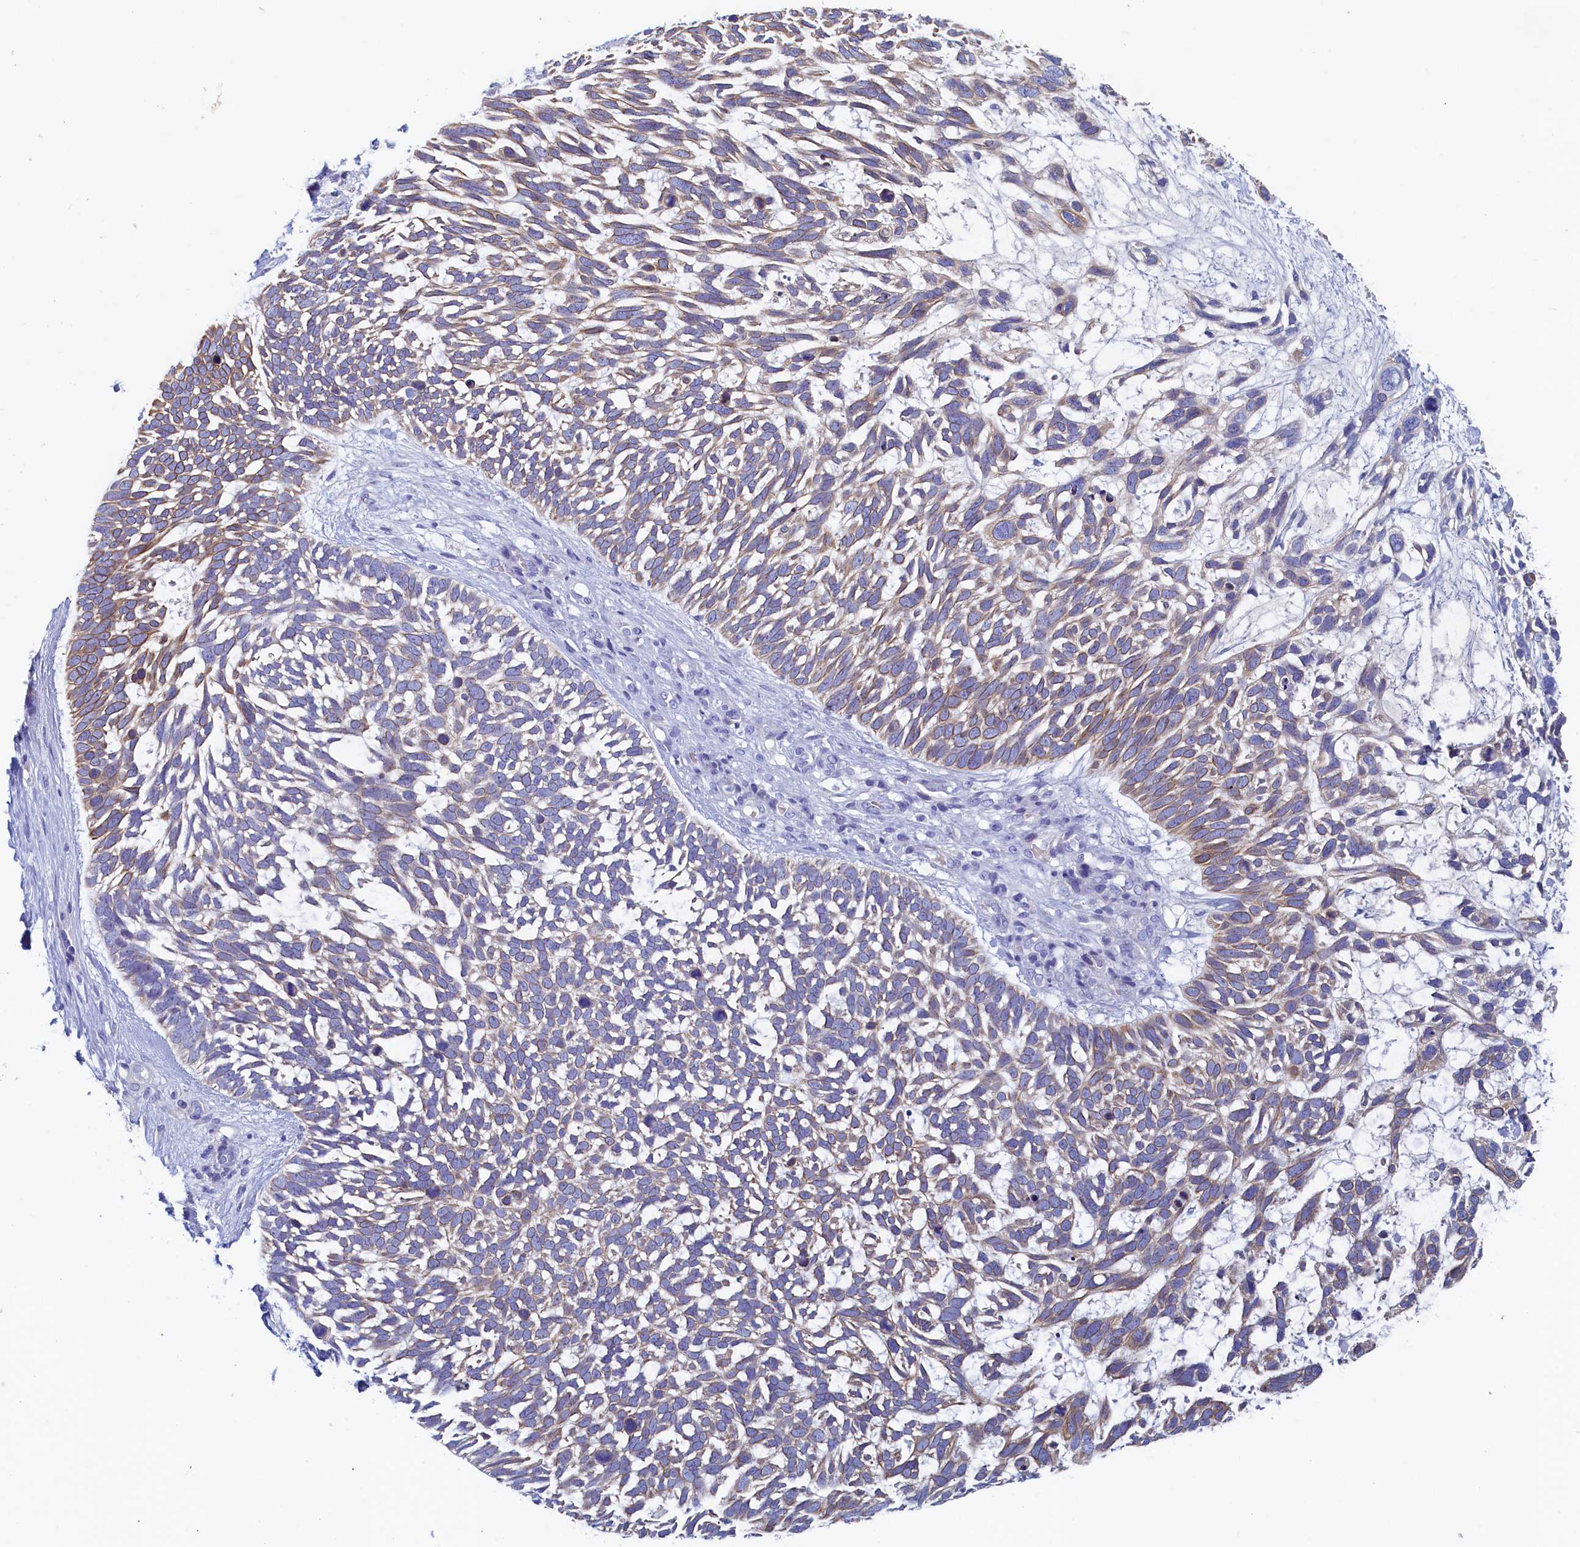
{"staining": {"intensity": "moderate", "quantity": "<25%", "location": "cytoplasmic/membranous"}, "tissue": "skin cancer", "cell_type": "Tumor cells", "image_type": "cancer", "snomed": [{"axis": "morphology", "description": "Basal cell carcinoma"}, {"axis": "topography", "description": "Skin"}], "caption": "Human skin cancer (basal cell carcinoma) stained with a protein marker exhibits moderate staining in tumor cells.", "gene": "GUCA1C", "patient": {"sex": "male", "age": 88}}